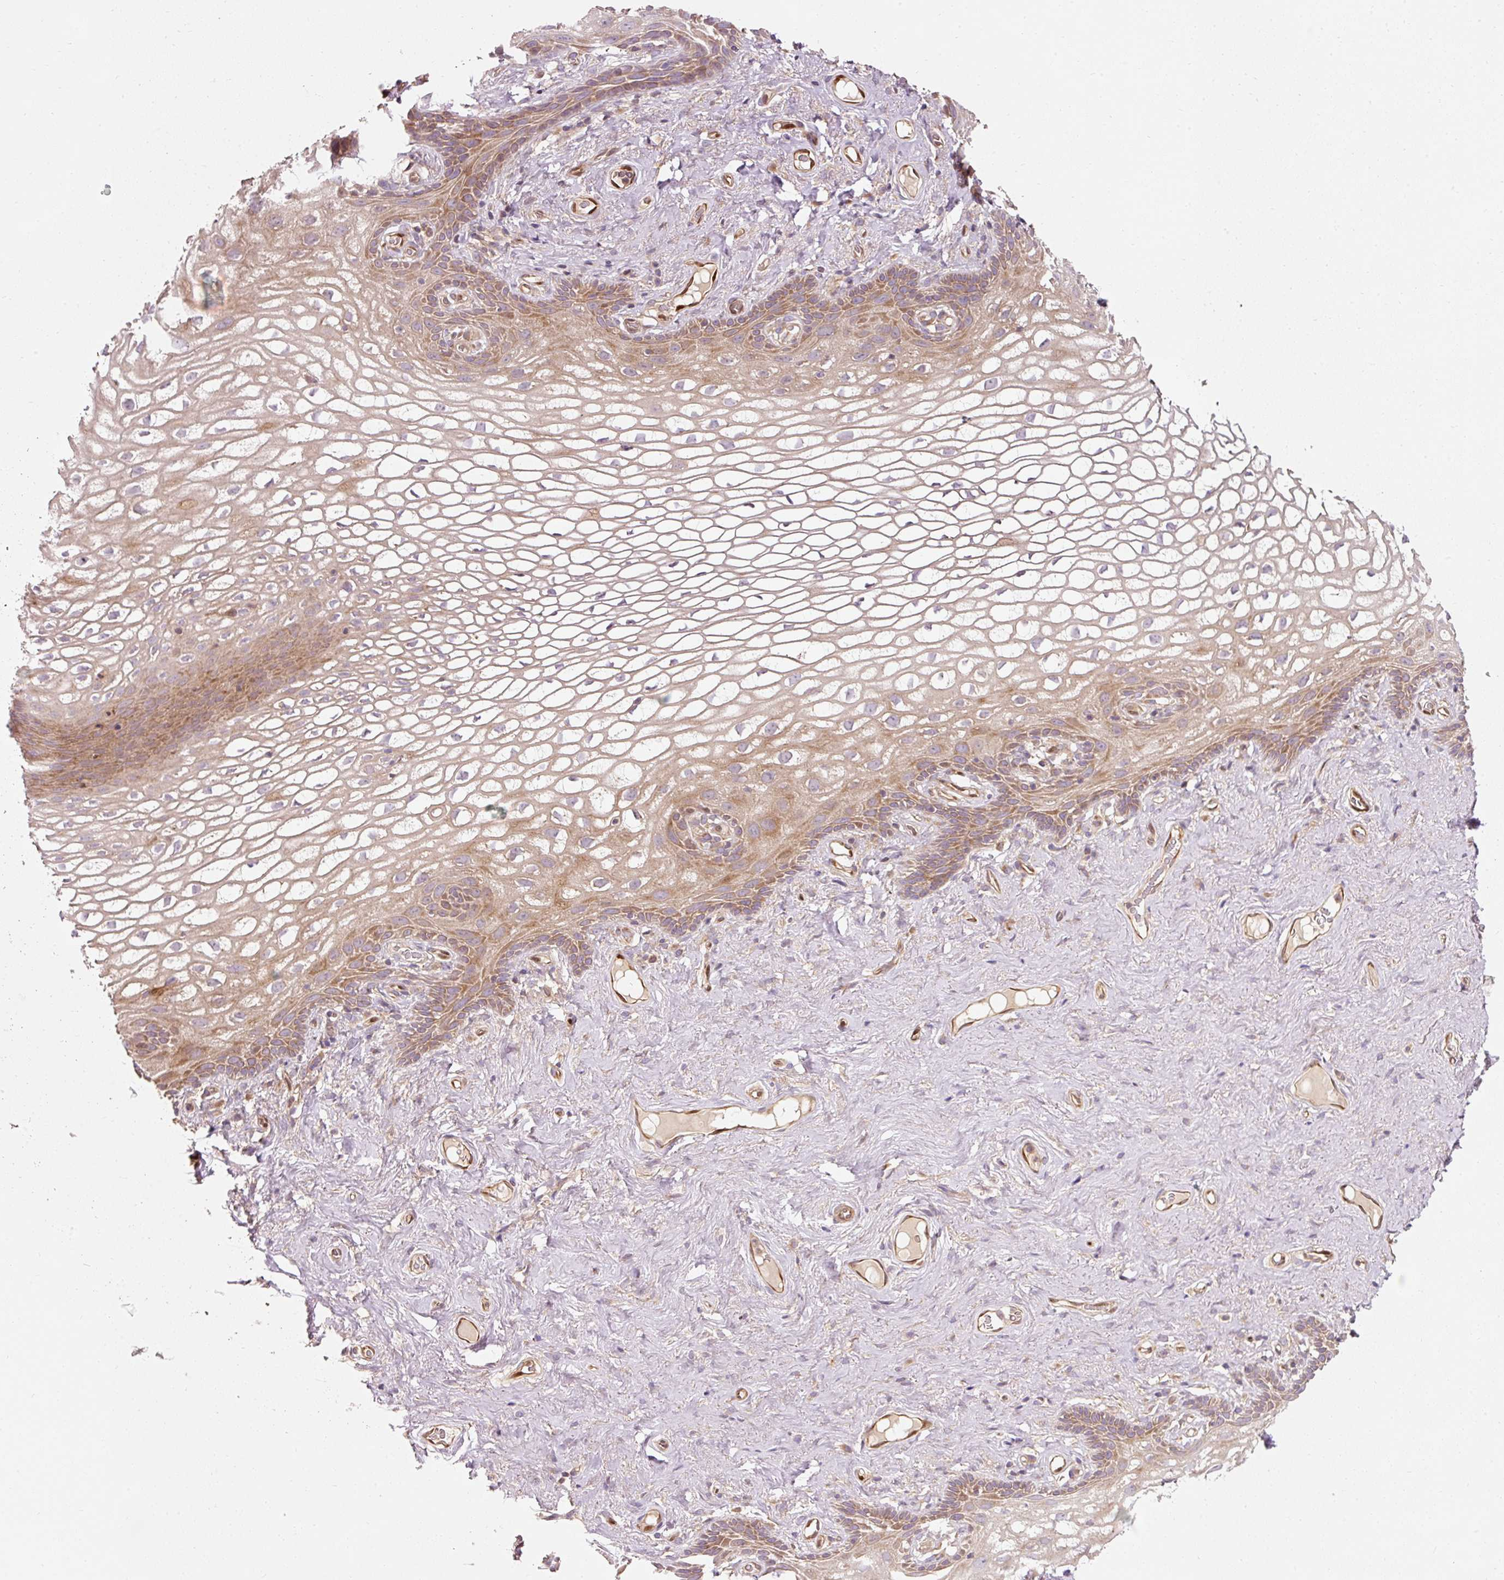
{"staining": {"intensity": "moderate", "quantity": "25%-75%", "location": "cytoplasmic/membranous"}, "tissue": "vagina", "cell_type": "Squamous epithelial cells", "image_type": "normal", "snomed": [{"axis": "morphology", "description": "Normal tissue, NOS"}, {"axis": "topography", "description": "Vagina"}, {"axis": "topography", "description": "Peripheral nerve tissue"}], "caption": "Brown immunohistochemical staining in benign vagina shows moderate cytoplasmic/membranous expression in approximately 25%-75% of squamous epithelial cells.", "gene": "NAPA", "patient": {"sex": "female", "age": 71}}